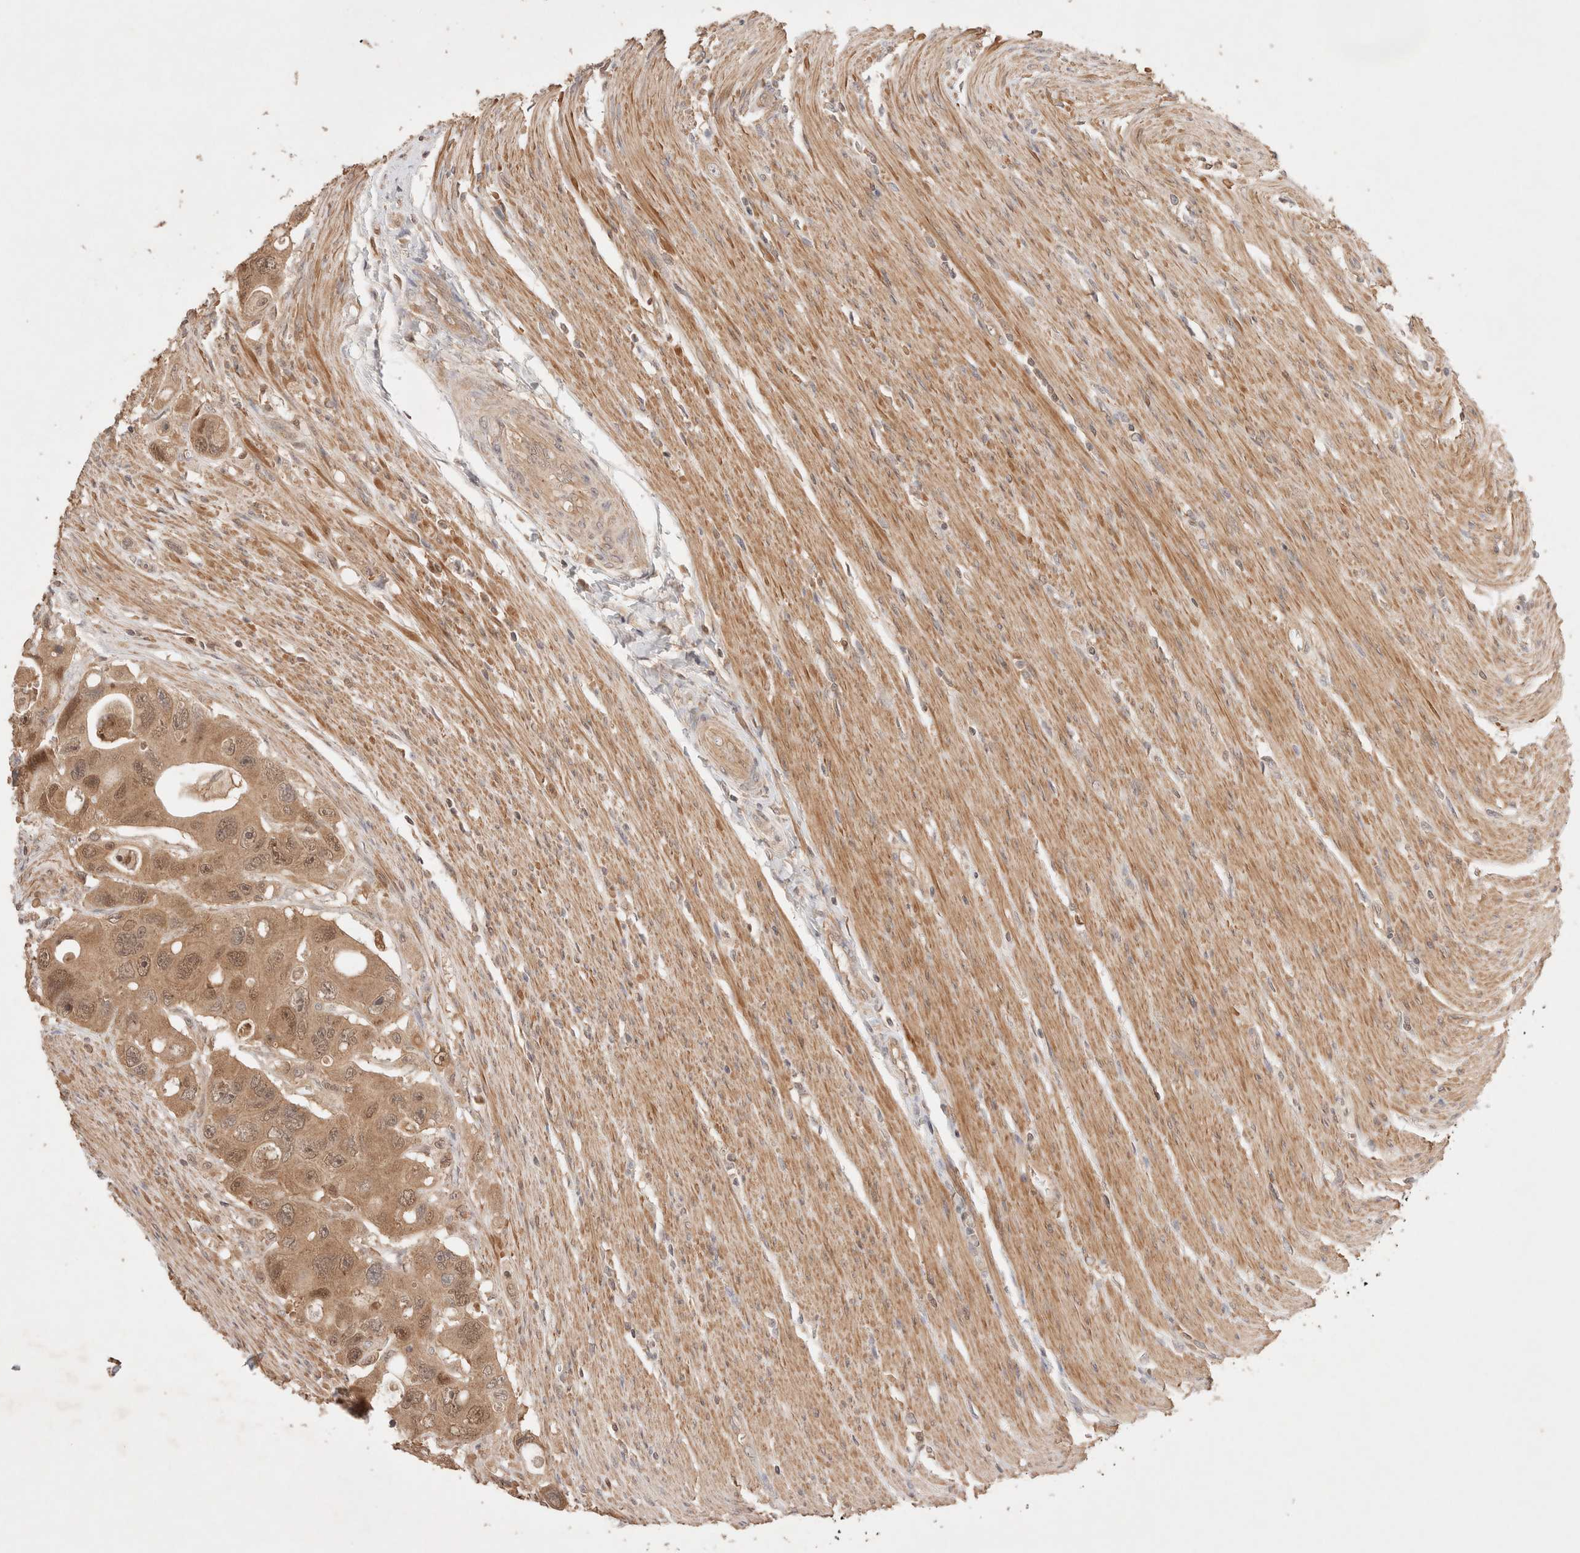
{"staining": {"intensity": "moderate", "quantity": ">75%", "location": "cytoplasmic/membranous,nuclear"}, "tissue": "colorectal cancer", "cell_type": "Tumor cells", "image_type": "cancer", "snomed": [{"axis": "morphology", "description": "Adenocarcinoma, NOS"}, {"axis": "topography", "description": "Colon"}], "caption": "An image of human colorectal adenocarcinoma stained for a protein reveals moderate cytoplasmic/membranous and nuclear brown staining in tumor cells.", "gene": "CARNMT1", "patient": {"sex": "female", "age": 46}}